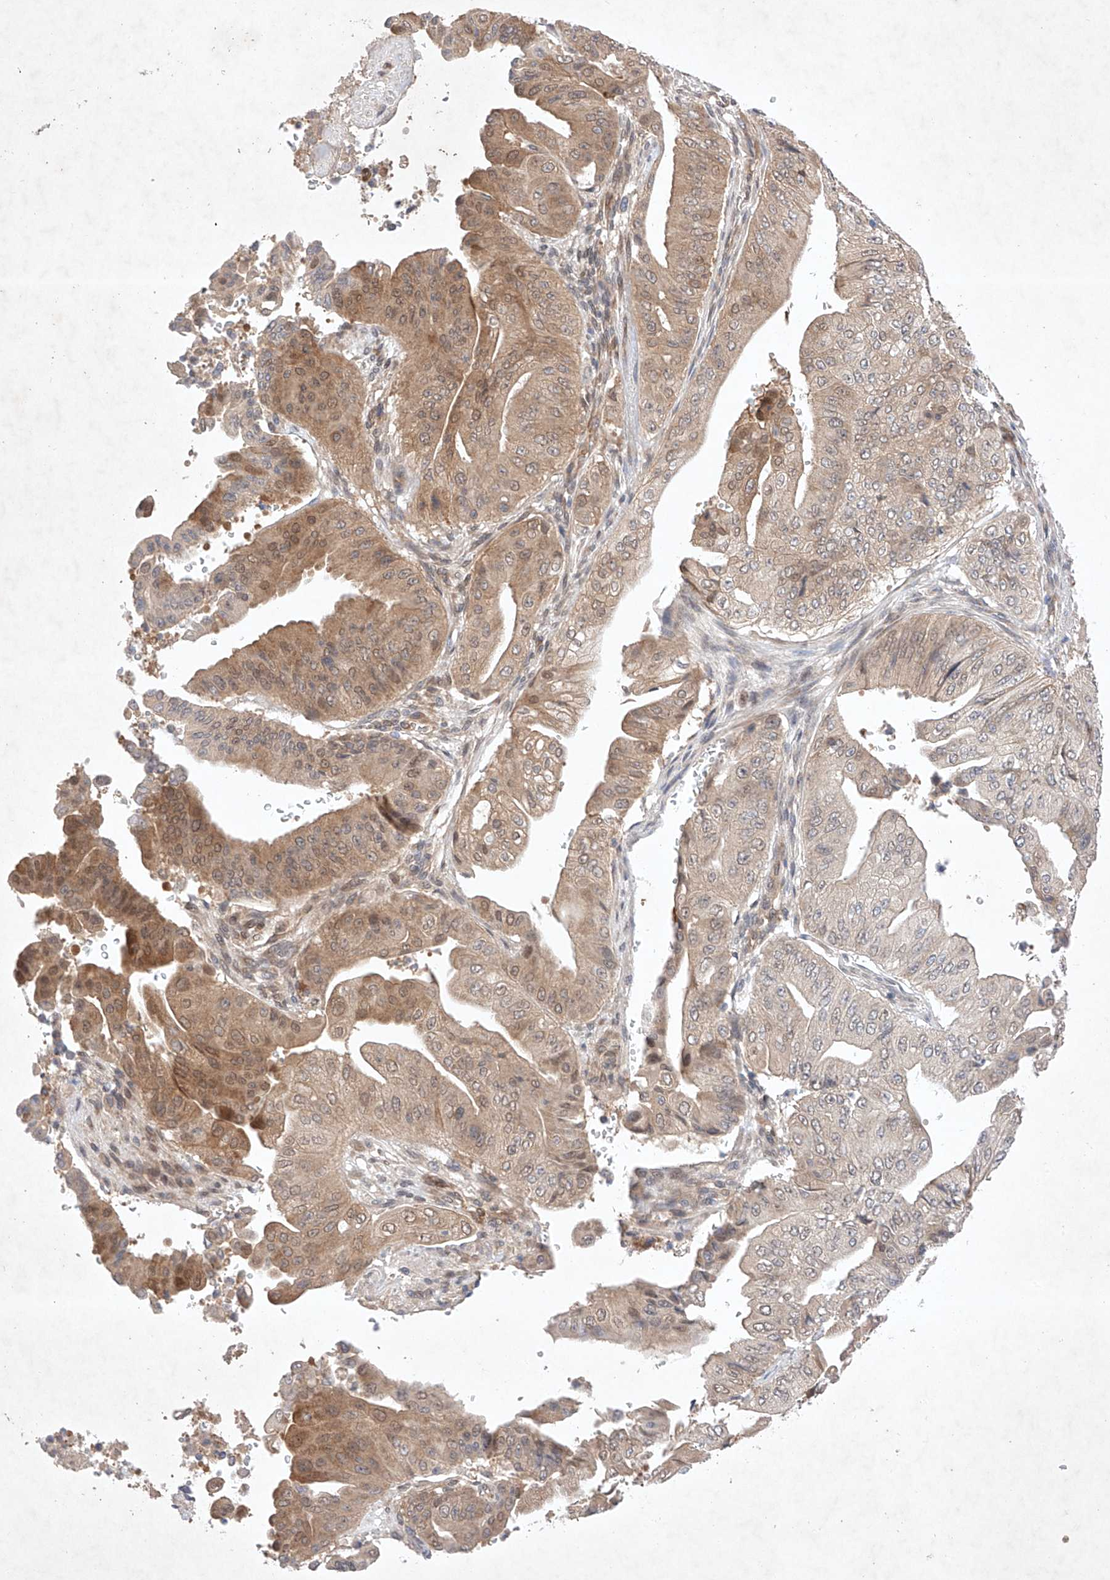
{"staining": {"intensity": "moderate", "quantity": "25%-75%", "location": "cytoplasmic/membranous,nuclear"}, "tissue": "pancreatic cancer", "cell_type": "Tumor cells", "image_type": "cancer", "snomed": [{"axis": "morphology", "description": "Adenocarcinoma, NOS"}, {"axis": "topography", "description": "Pancreas"}], "caption": "Approximately 25%-75% of tumor cells in human pancreatic adenocarcinoma demonstrate moderate cytoplasmic/membranous and nuclear protein positivity as visualized by brown immunohistochemical staining.", "gene": "ZNF124", "patient": {"sex": "female", "age": 77}}